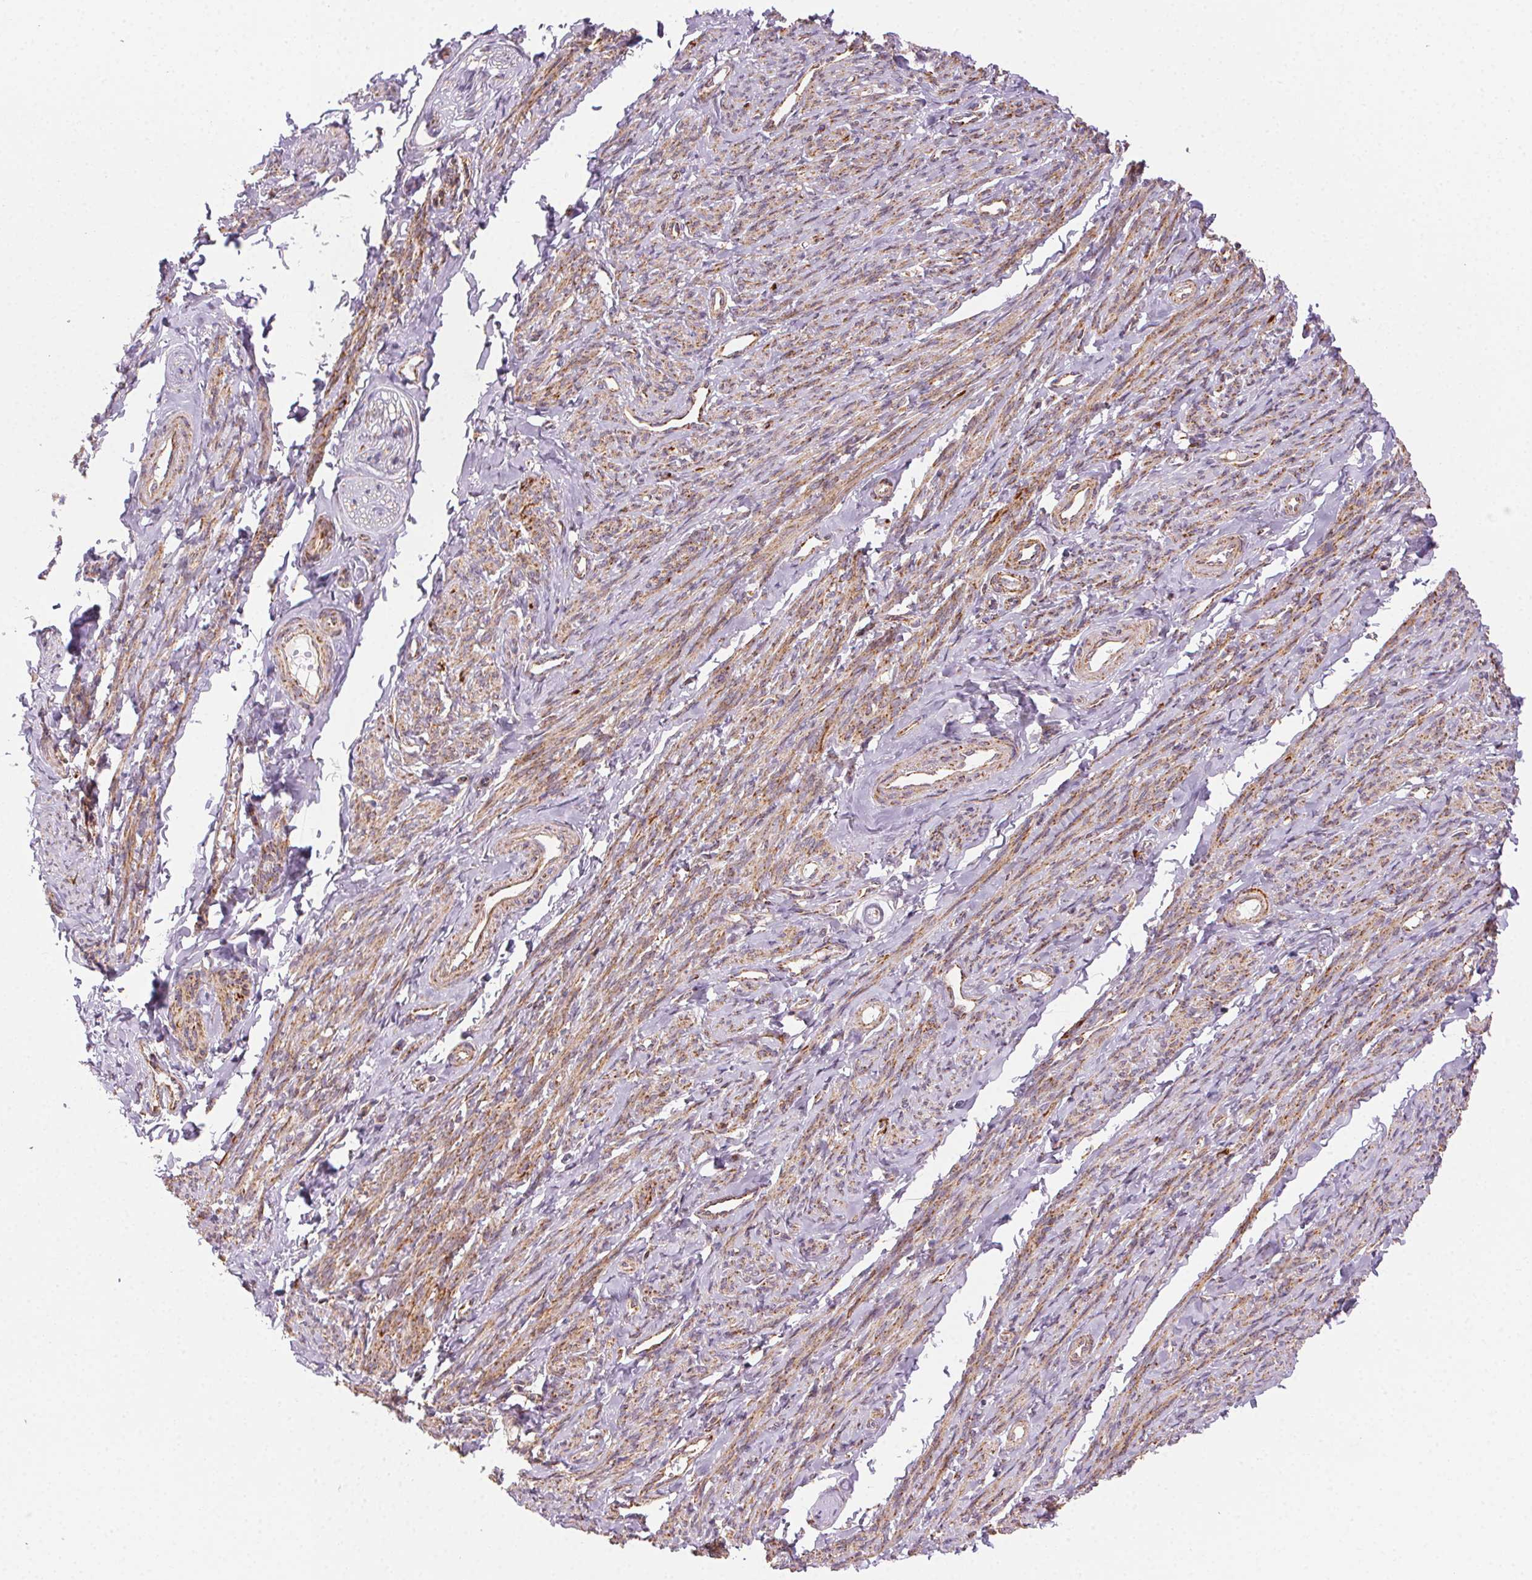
{"staining": {"intensity": "moderate", "quantity": ">75%", "location": "cytoplasmic/membranous"}, "tissue": "smooth muscle", "cell_type": "Smooth muscle cells", "image_type": "normal", "snomed": [{"axis": "morphology", "description": "Normal tissue, NOS"}, {"axis": "topography", "description": "Smooth muscle"}], "caption": "This is a micrograph of immunohistochemistry staining of unremarkable smooth muscle, which shows moderate staining in the cytoplasmic/membranous of smooth muscle cells.", "gene": "CLPB", "patient": {"sex": "female", "age": 65}}